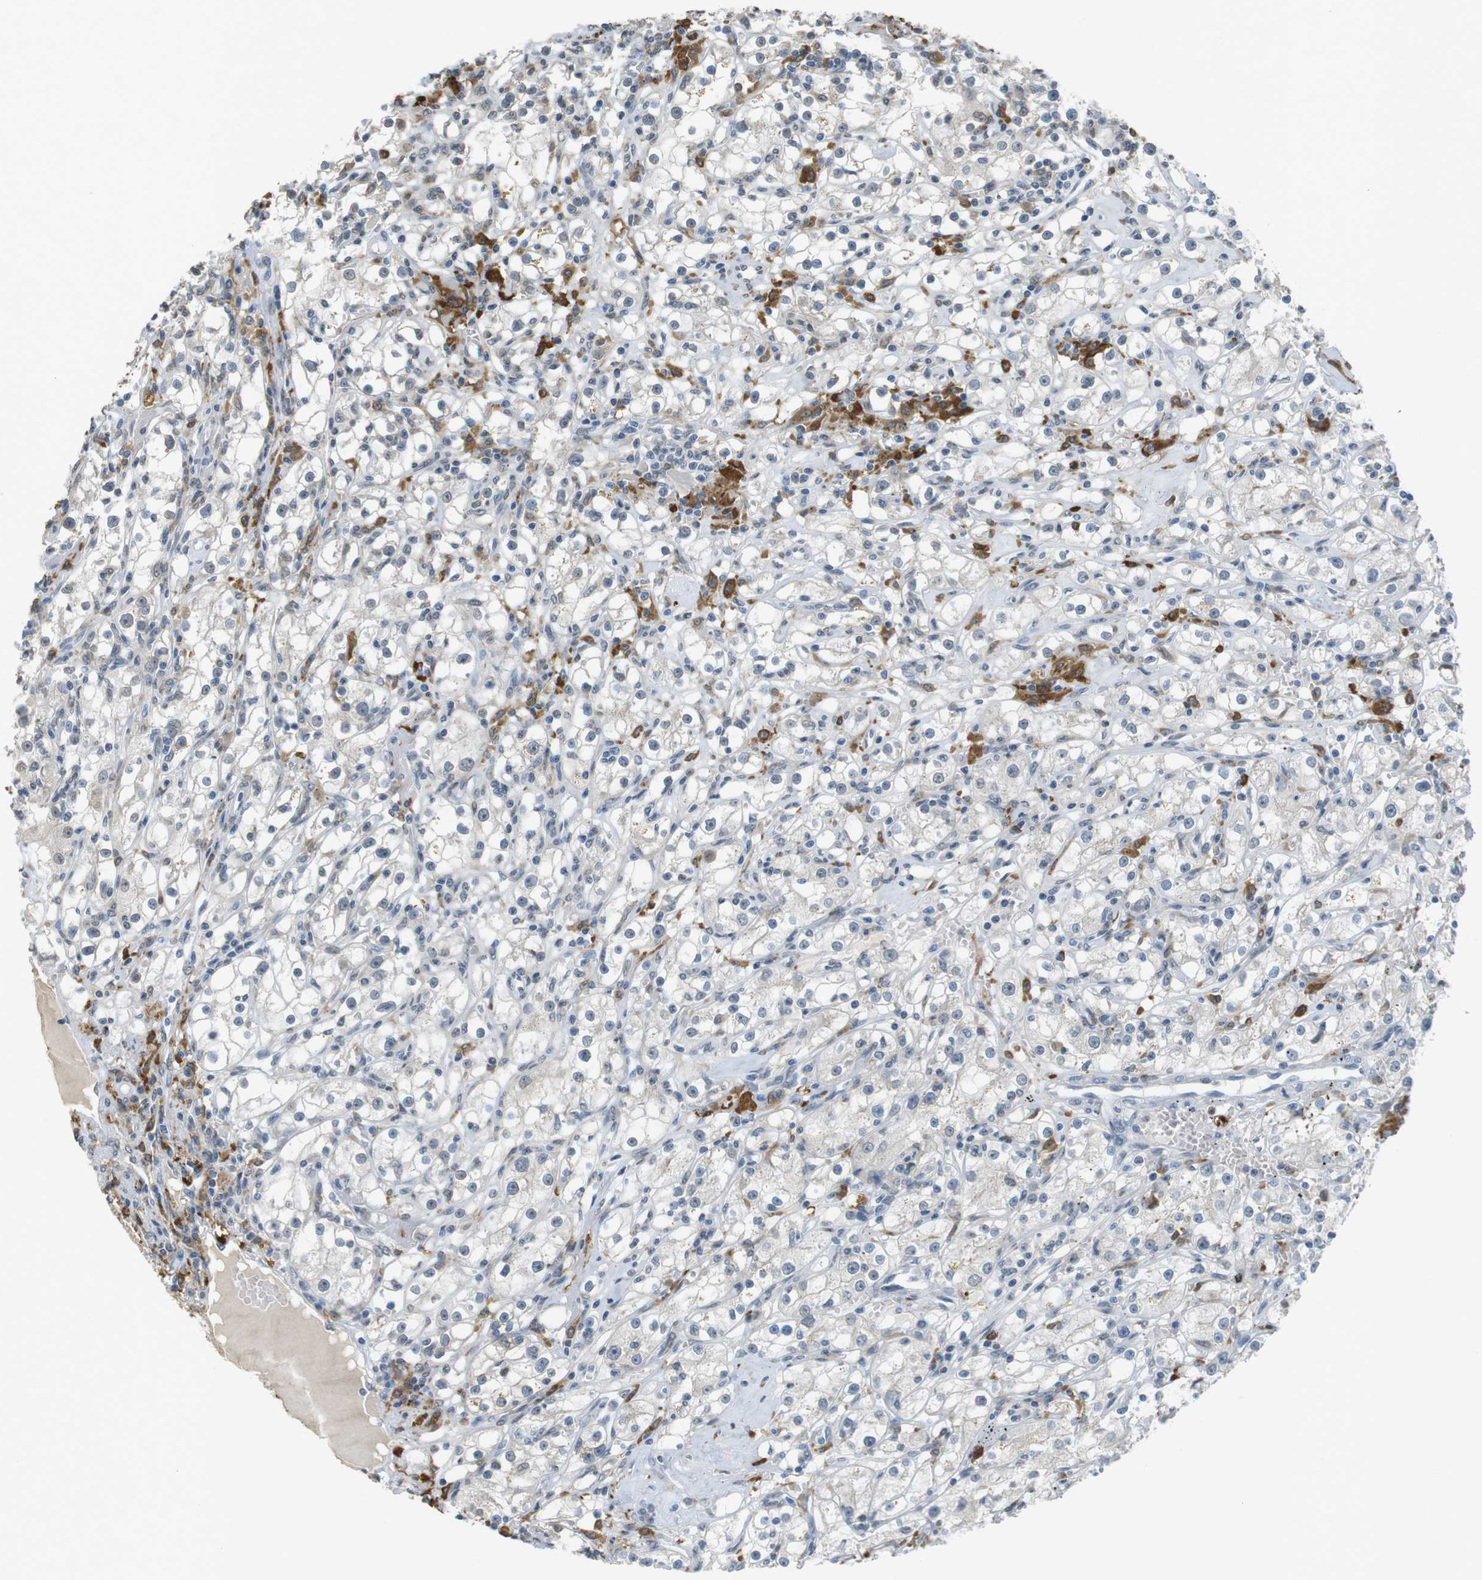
{"staining": {"intensity": "negative", "quantity": "none", "location": "none"}, "tissue": "renal cancer", "cell_type": "Tumor cells", "image_type": "cancer", "snomed": [{"axis": "morphology", "description": "Adenocarcinoma, NOS"}, {"axis": "topography", "description": "Kidney"}], "caption": "Immunohistochemistry (IHC) micrograph of human renal cancer (adenocarcinoma) stained for a protein (brown), which shows no expression in tumor cells.", "gene": "FZD10", "patient": {"sex": "male", "age": 56}}